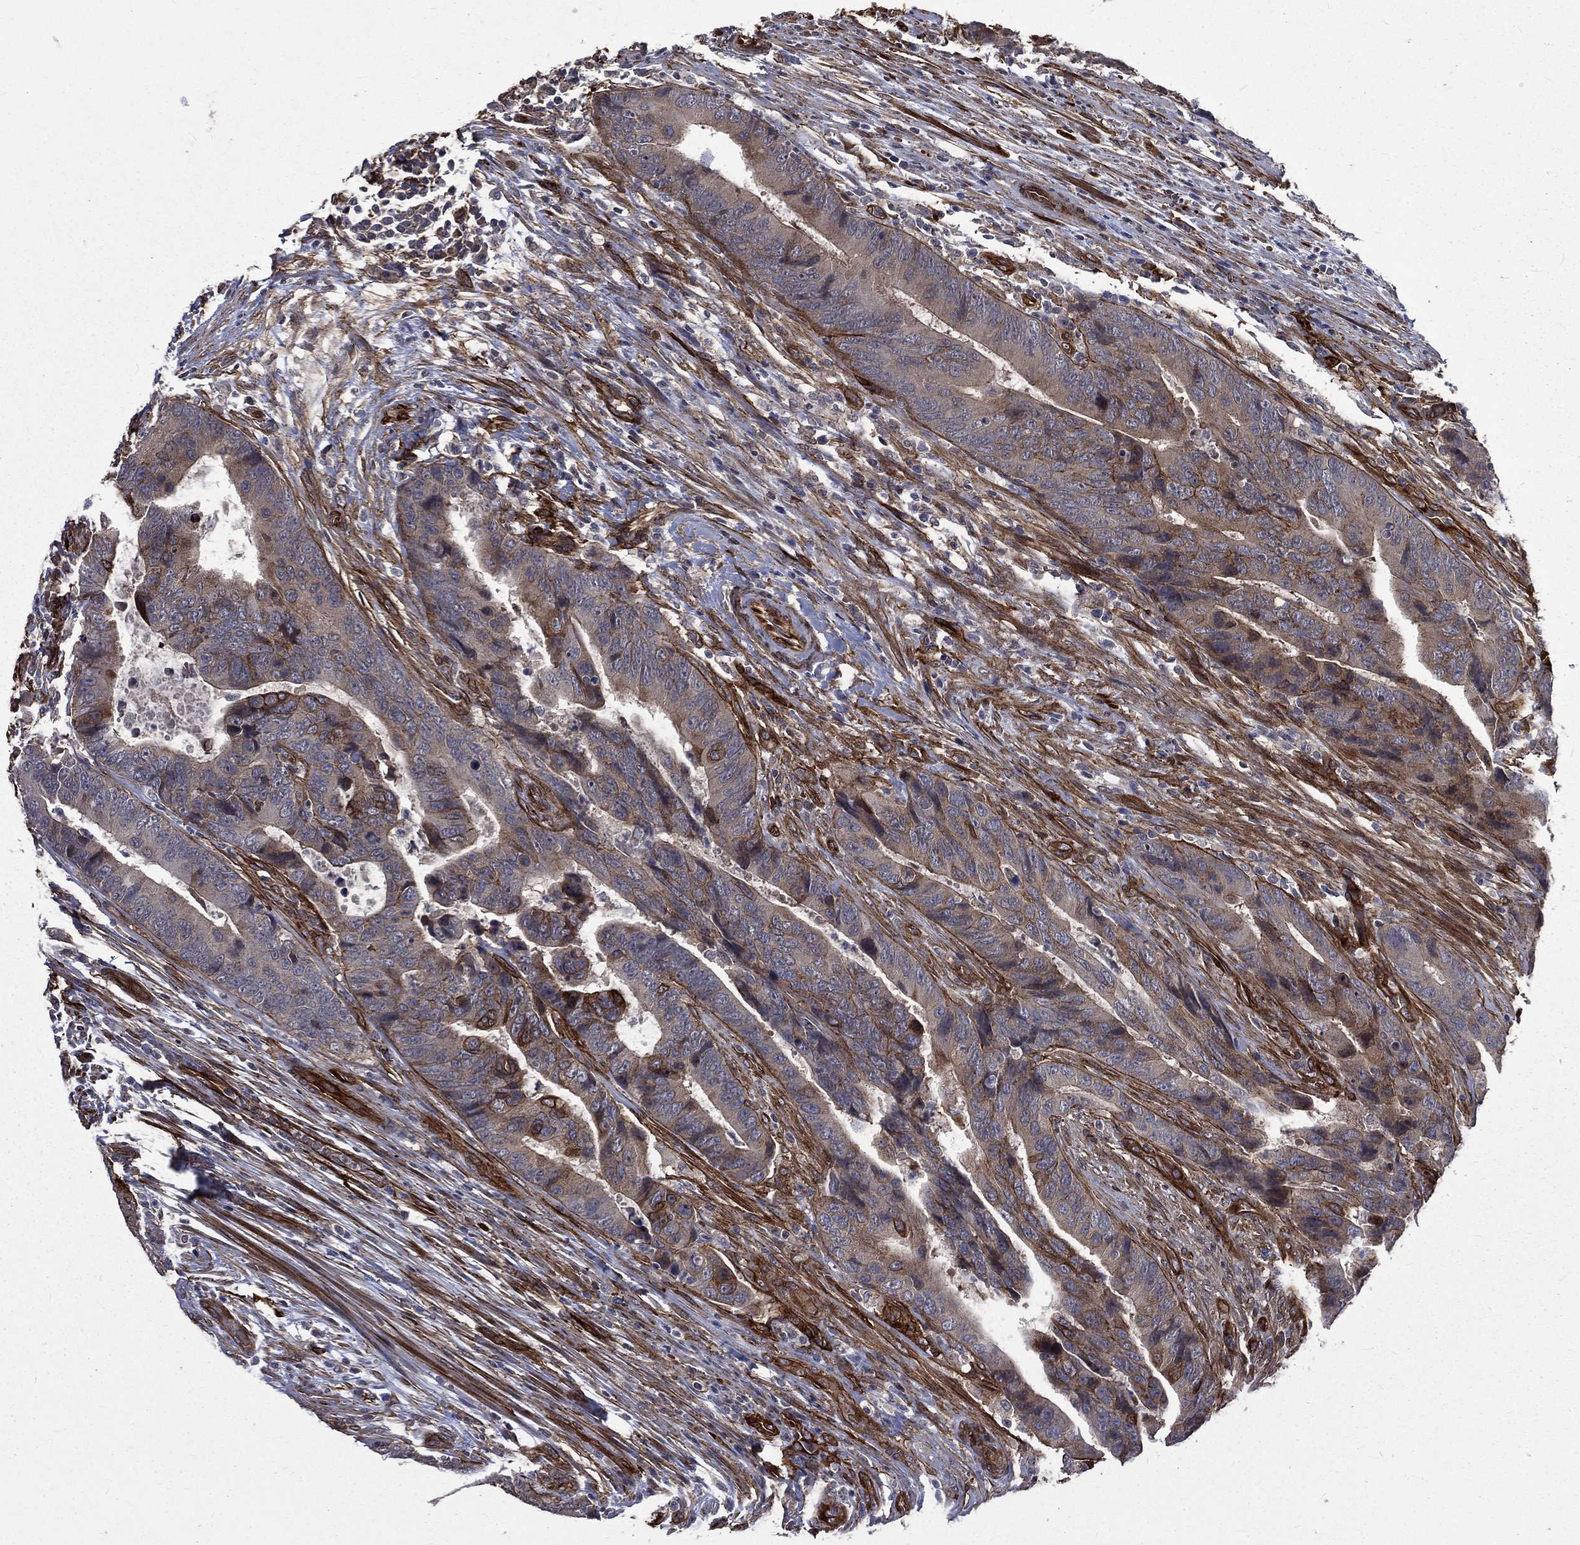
{"staining": {"intensity": "moderate", "quantity": "<25%", "location": "cytoplasmic/membranous"}, "tissue": "colorectal cancer", "cell_type": "Tumor cells", "image_type": "cancer", "snomed": [{"axis": "morphology", "description": "Adenocarcinoma, NOS"}, {"axis": "topography", "description": "Colon"}], "caption": "Immunohistochemical staining of colorectal cancer reveals low levels of moderate cytoplasmic/membranous protein expression in approximately <25% of tumor cells. Immunohistochemistry (ihc) stains the protein of interest in brown and the nuclei are stained blue.", "gene": "PPFIBP1", "patient": {"sex": "female", "age": 56}}